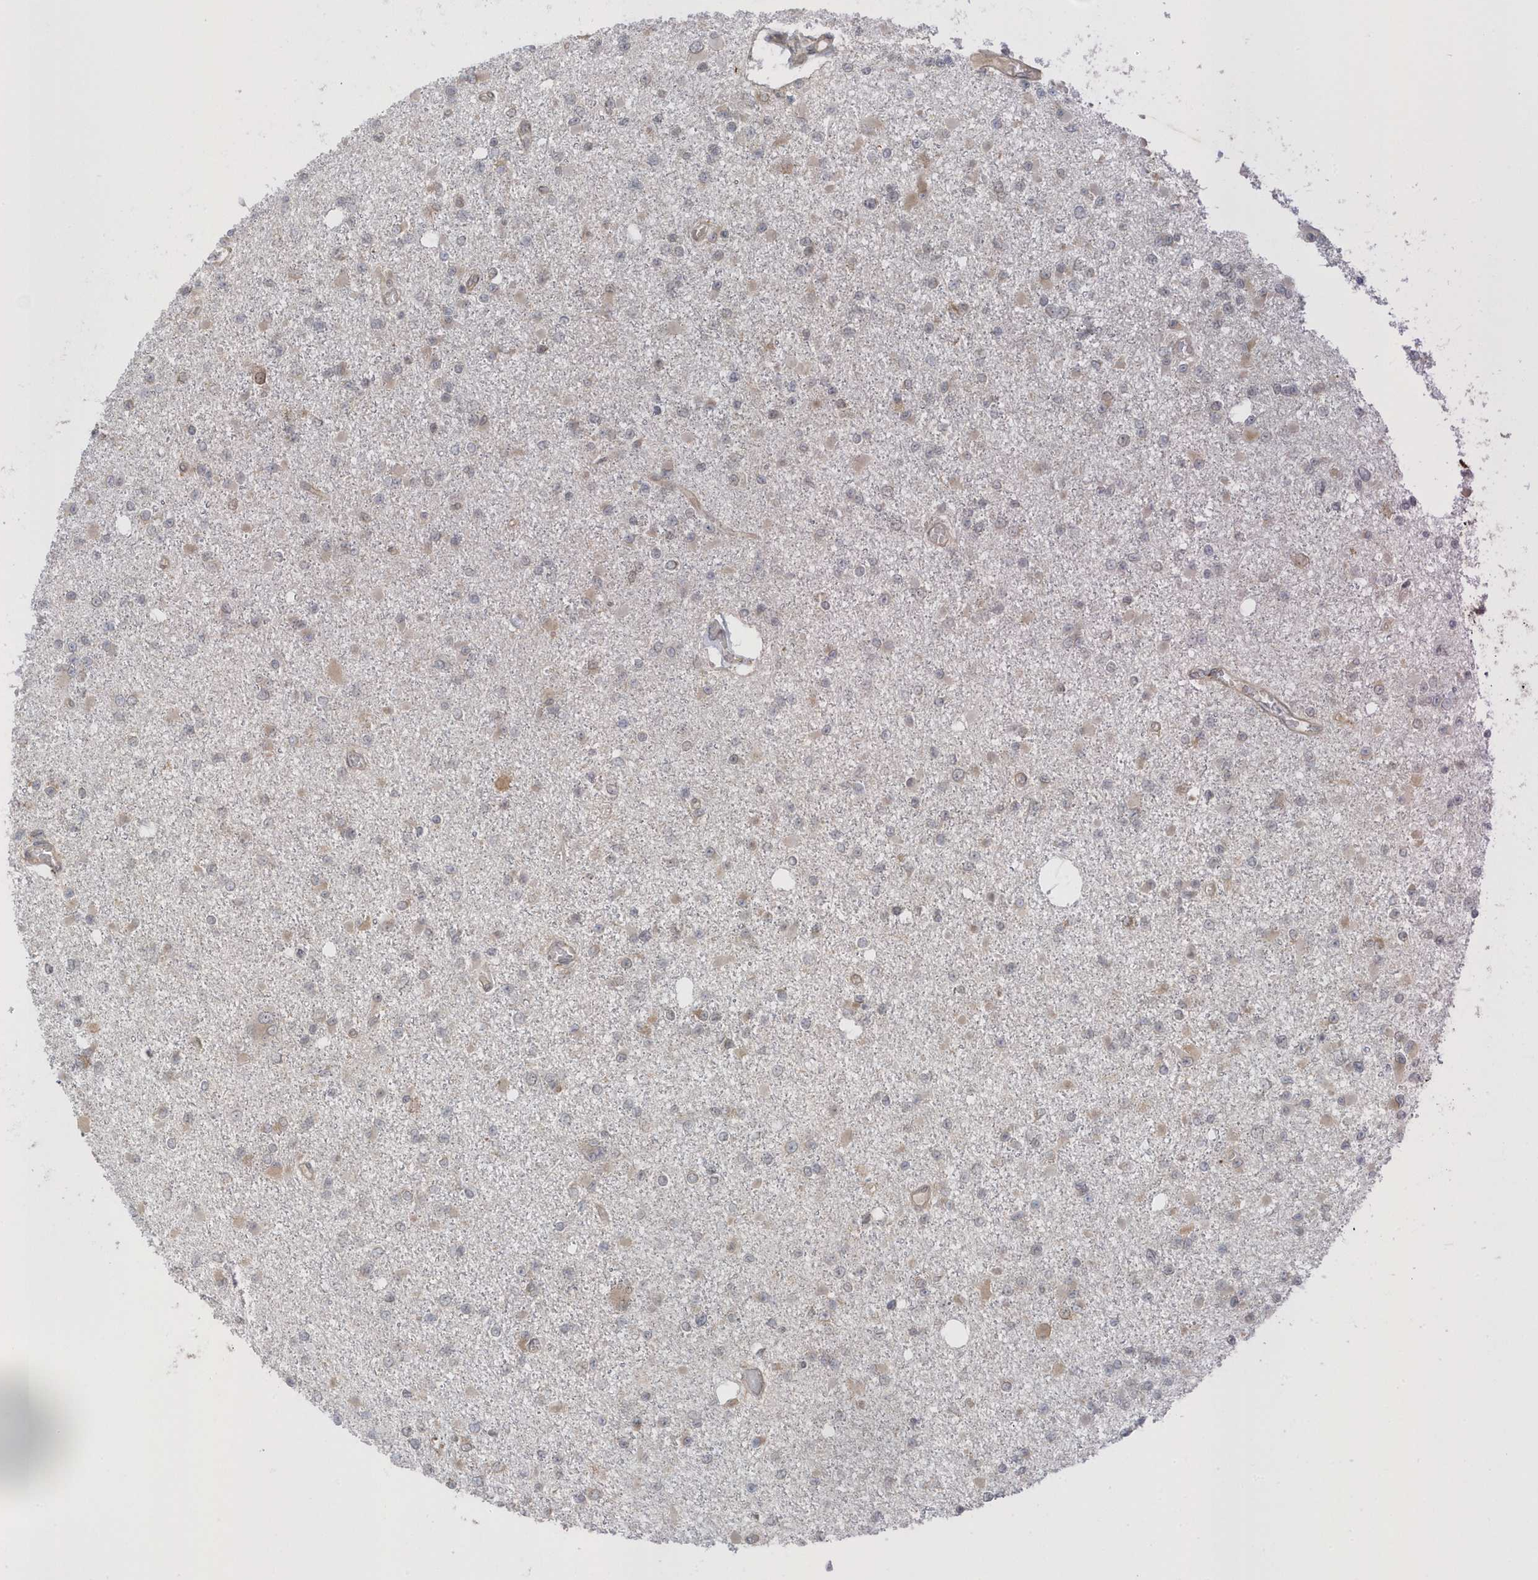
{"staining": {"intensity": "weak", "quantity": "<25%", "location": "cytoplasmic/membranous"}, "tissue": "glioma", "cell_type": "Tumor cells", "image_type": "cancer", "snomed": [{"axis": "morphology", "description": "Glioma, malignant, Low grade"}, {"axis": "topography", "description": "Brain"}], "caption": "Tumor cells show no significant positivity in low-grade glioma (malignant). (DAB immunohistochemistry, high magnification).", "gene": "METTL21A", "patient": {"sex": "female", "age": 22}}